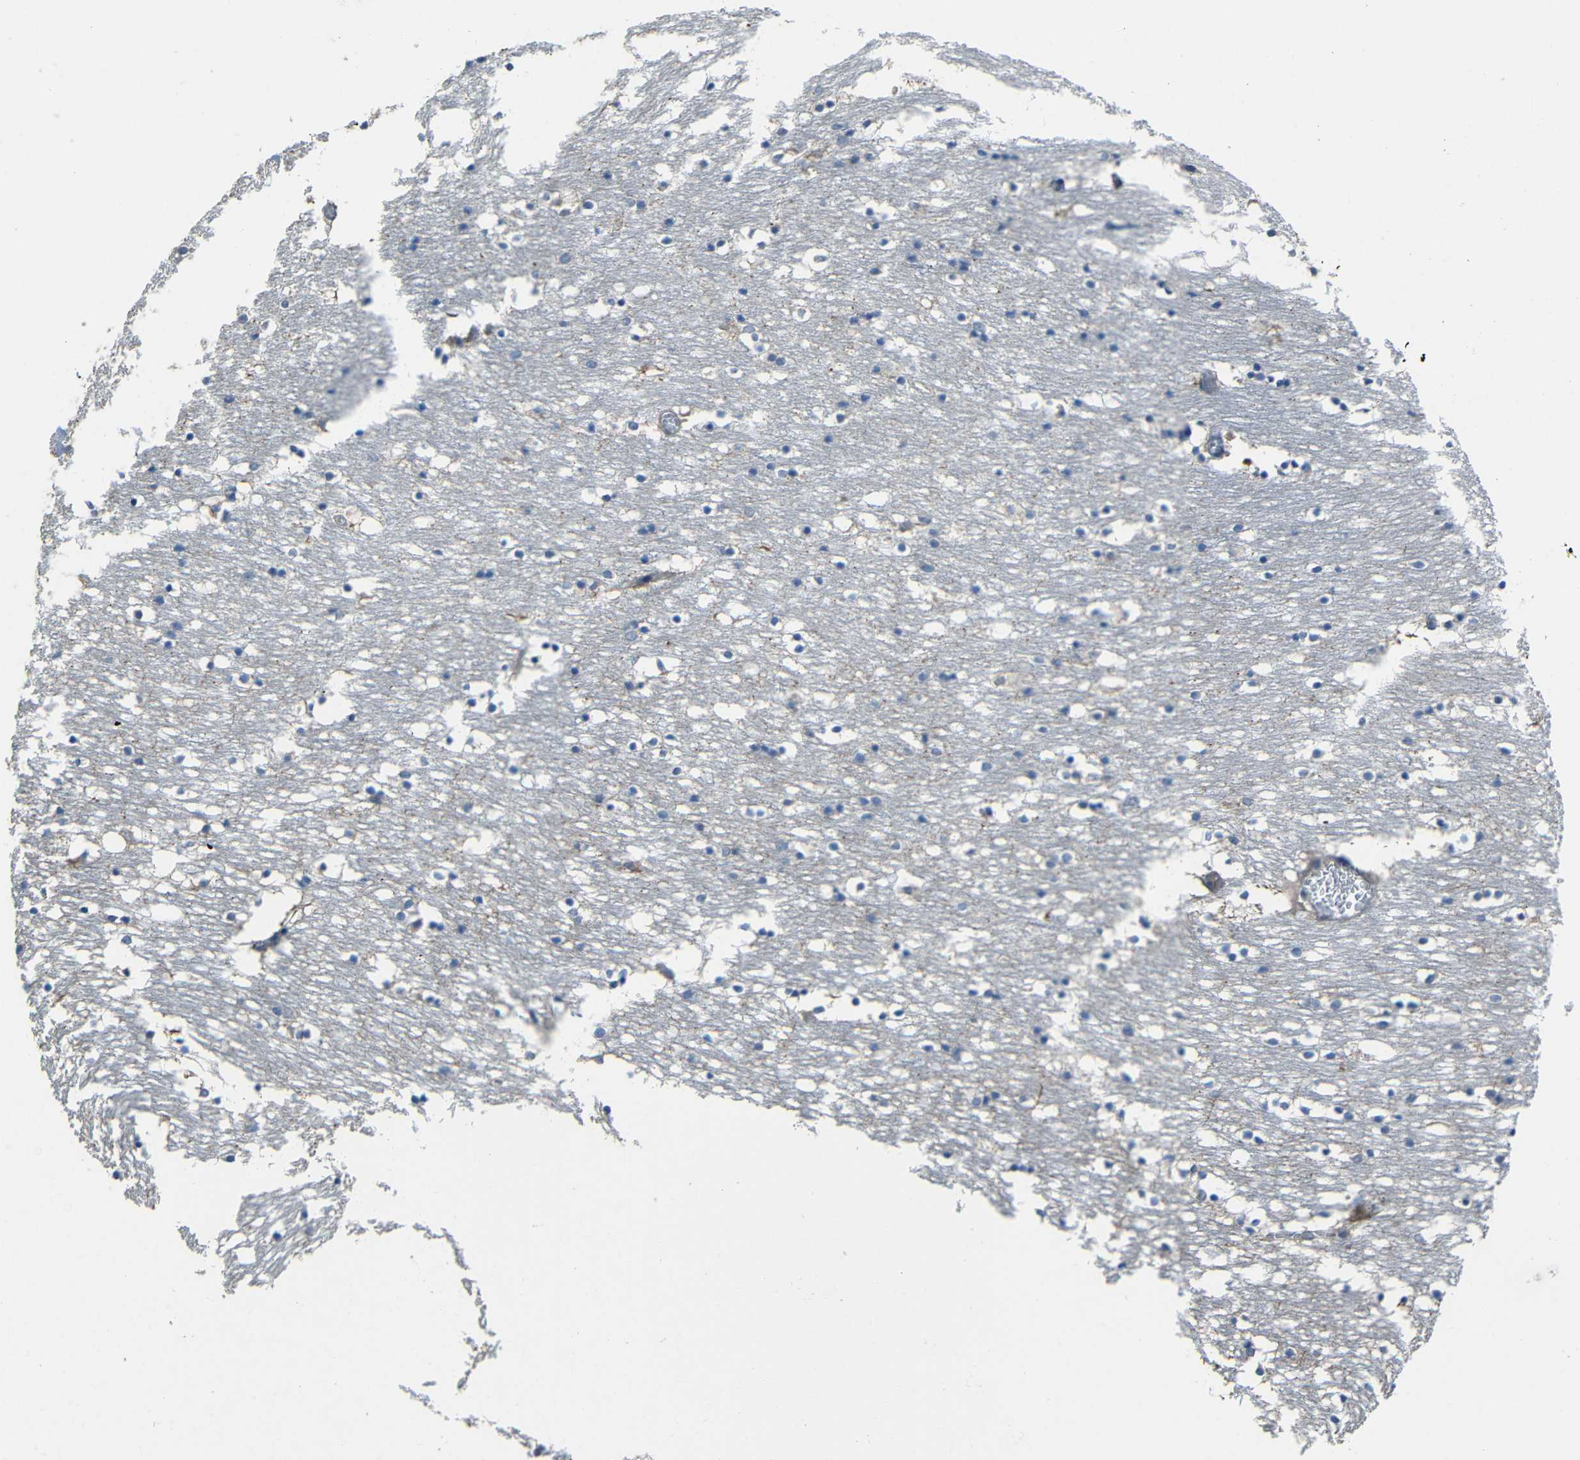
{"staining": {"intensity": "negative", "quantity": "none", "location": "none"}, "tissue": "caudate", "cell_type": "Glial cells", "image_type": "normal", "snomed": [{"axis": "morphology", "description": "Normal tissue, NOS"}, {"axis": "topography", "description": "Lateral ventricle wall"}], "caption": "Immunohistochemistry image of normal caudate: human caudate stained with DAB shows no significant protein expression in glial cells. (DAB (3,3'-diaminobenzidine) immunohistochemistry (IHC) with hematoxylin counter stain).", "gene": "STBD1", "patient": {"sex": "male", "age": 45}}